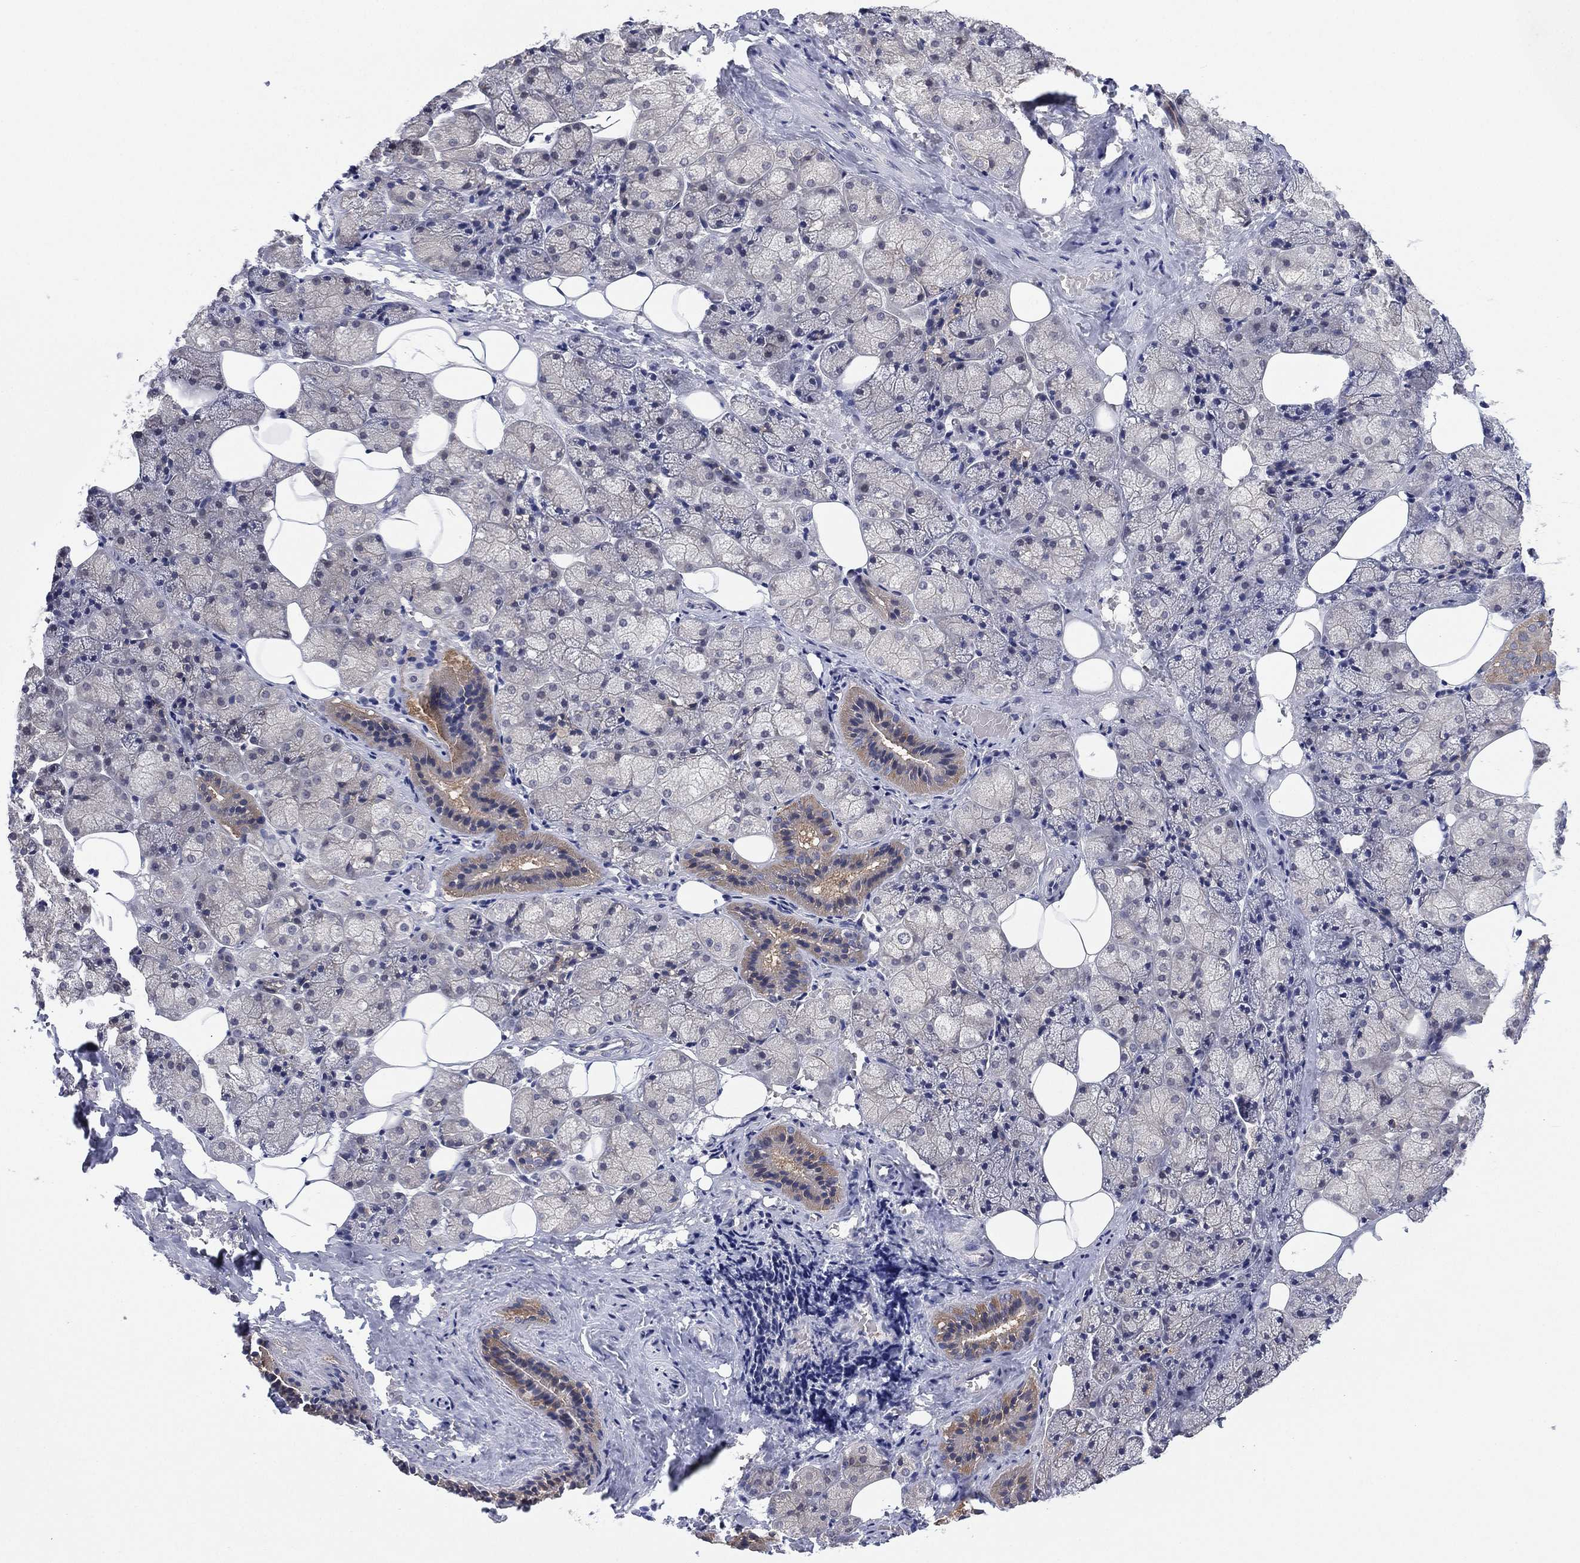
{"staining": {"intensity": "weak", "quantity": "25%-75%", "location": "cytoplasmic/membranous"}, "tissue": "salivary gland", "cell_type": "Glandular cells", "image_type": "normal", "snomed": [{"axis": "morphology", "description": "Normal tissue, NOS"}, {"axis": "topography", "description": "Salivary gland"}], "caption": "This is a micrograph of immunohistochemistry (IHC) staining of benign salivary gland, which shows weak positivity in the cytoplasmic/membranous of glandular cells.", "gene": "MPP7", "patient": {"sex": "male", "age": 38}}